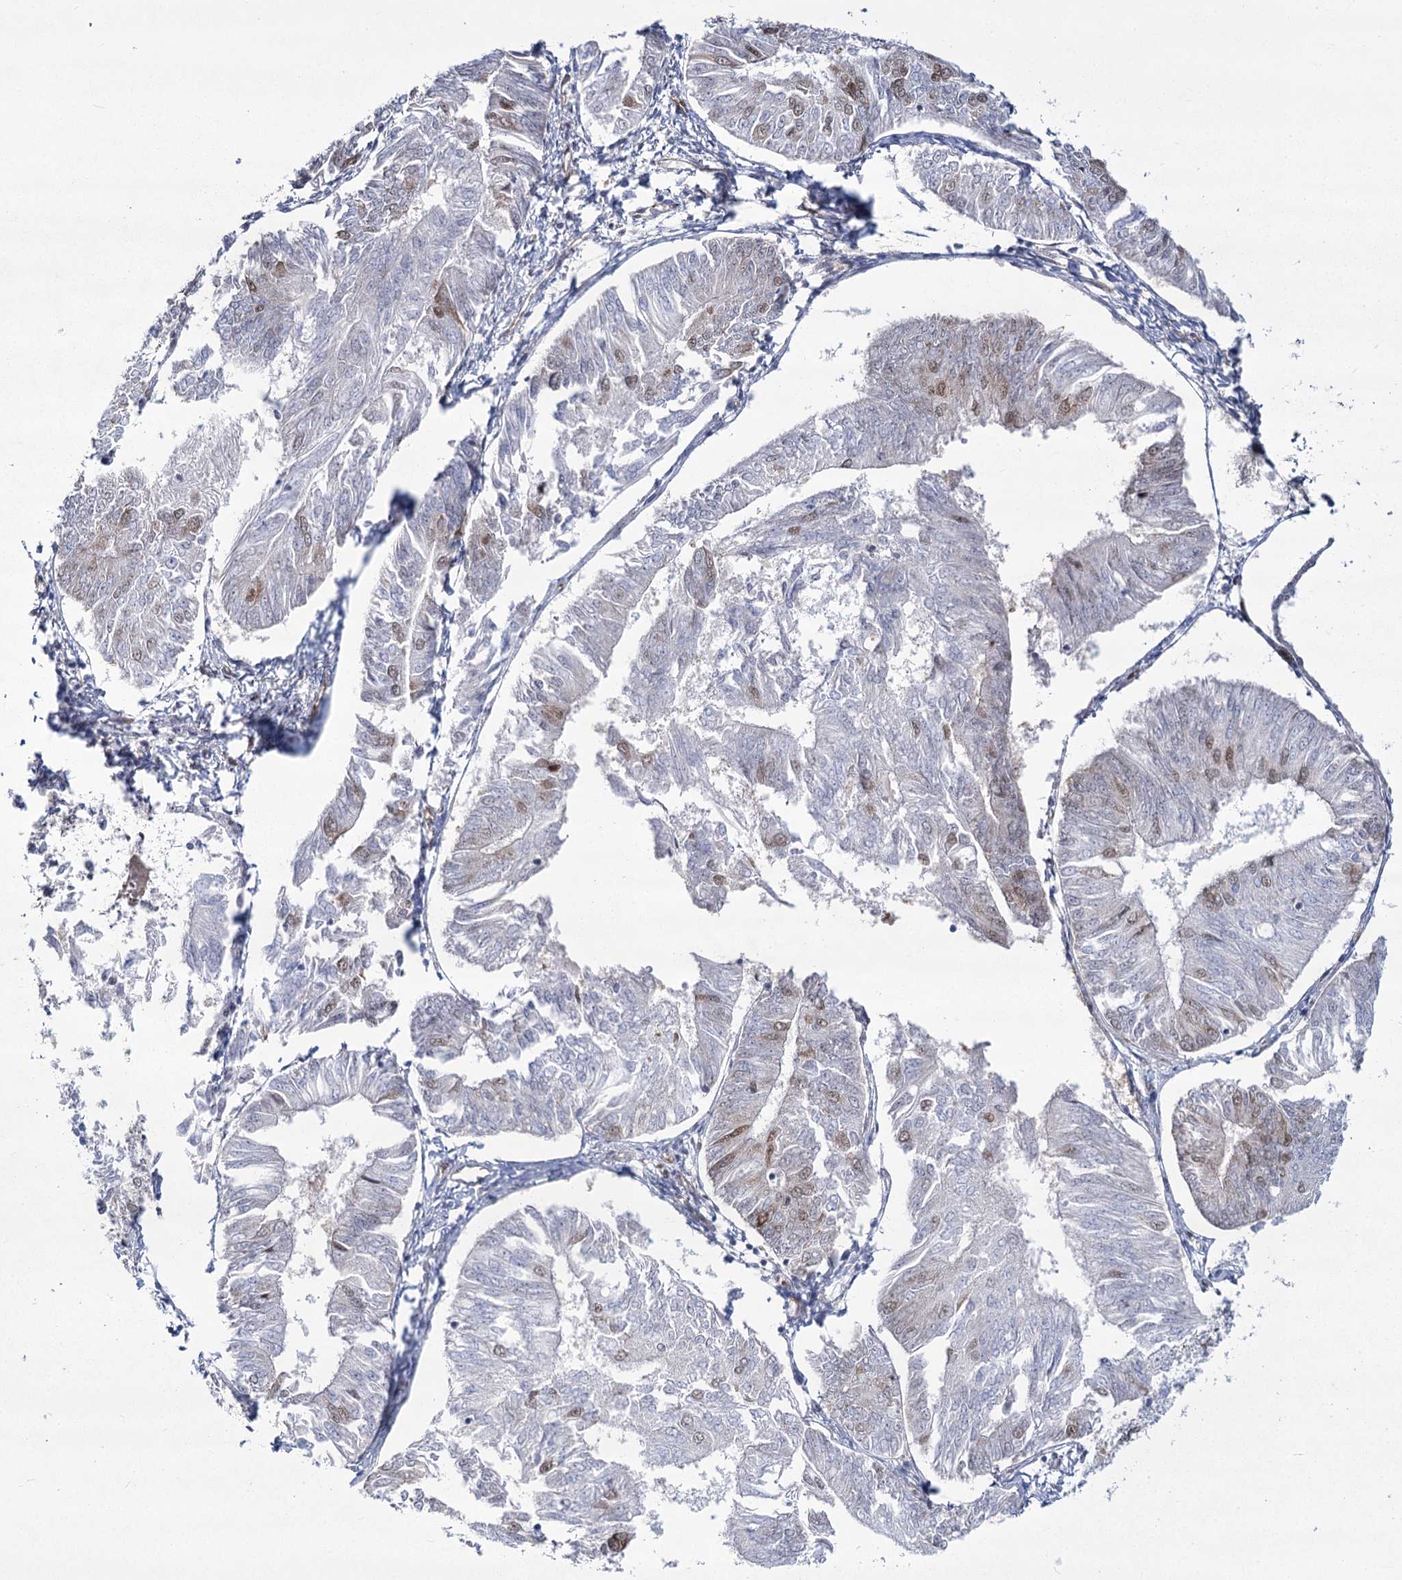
{"staining": {"intensity": "moderate", "quantity": "<25%", "location": "nuclear"}, "tissue": "endometrial cancer", "cell_type": "Tumor cells", "image_type": "cancer", "snomed": [{"axis": "morphology", "description": "Adenocarcinoma, NOS"}, {"axis": "topography", "description": "Endometrium"}], "caption": "This image shows IHC staining of endometrial cancer (adenocarcinoma), with low moderate nuclear staining in approximately <25% of tumor cells.", "gene": "YBX3", "patient": {"sex": "female", "age": 58}}